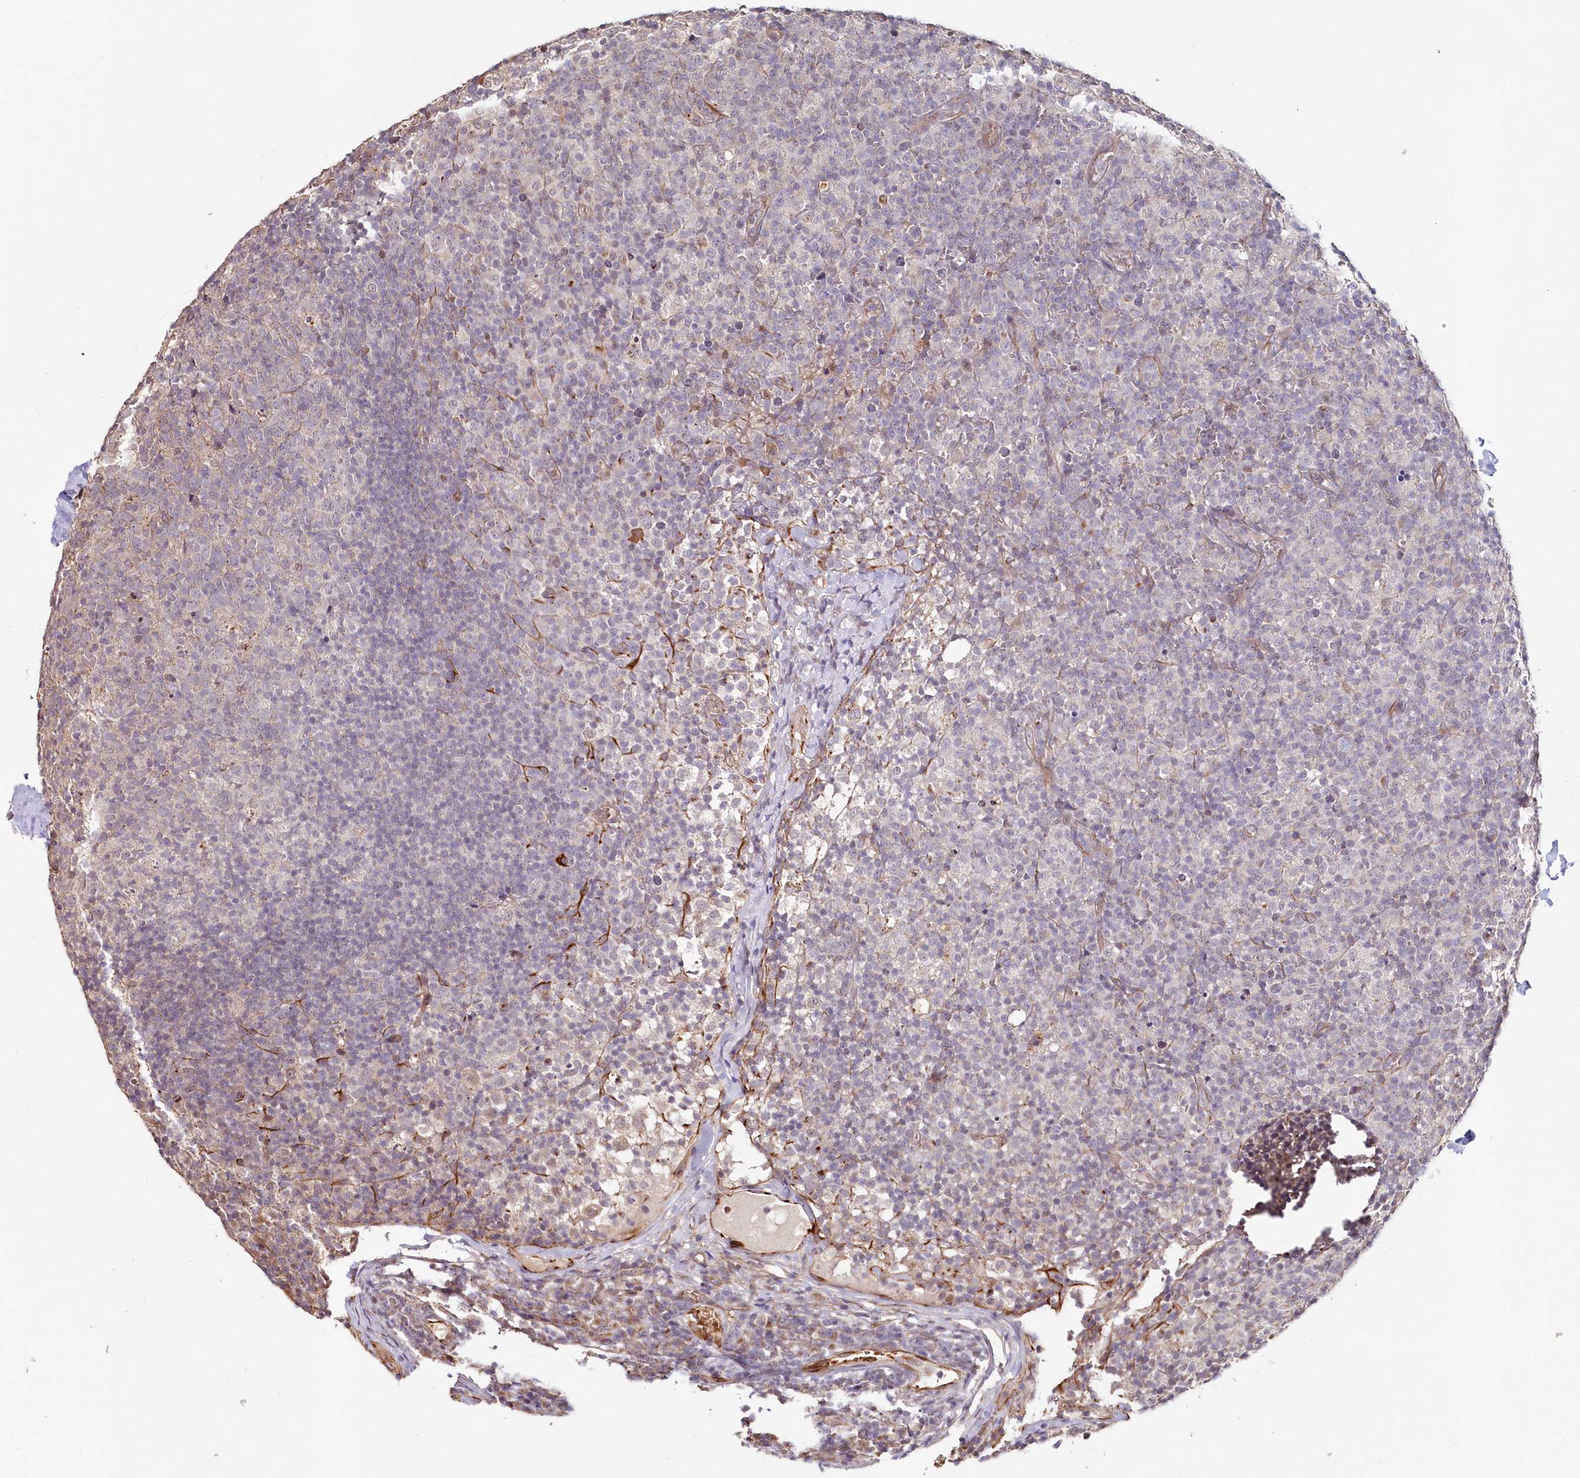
{"staining": {"intensity": "negative", "quantity": "none", "location": "none"}, "tissue": "lymph node", "cell_type": "Germinal center cells", "image_type": "normal", "snomed": [{"axis": "morphology", "description": "Normal tissue, NOS"}, {"axis": "morphology", "description": "Inflammation, NOS"}, {"axis": "topography", "description": "Lymph node"}], "caption": "IHC micrograph of unremarkable lymph node: human lymph node stained with DAB (3,3'-diaminobenzidine) demonstrates no significant protein expression in germinal center cells. (DAB IHC visualized using brightfield microscopy, high magnification).", "gene": "HYCC2", "patient": {"sex": "male", "age": 55}}